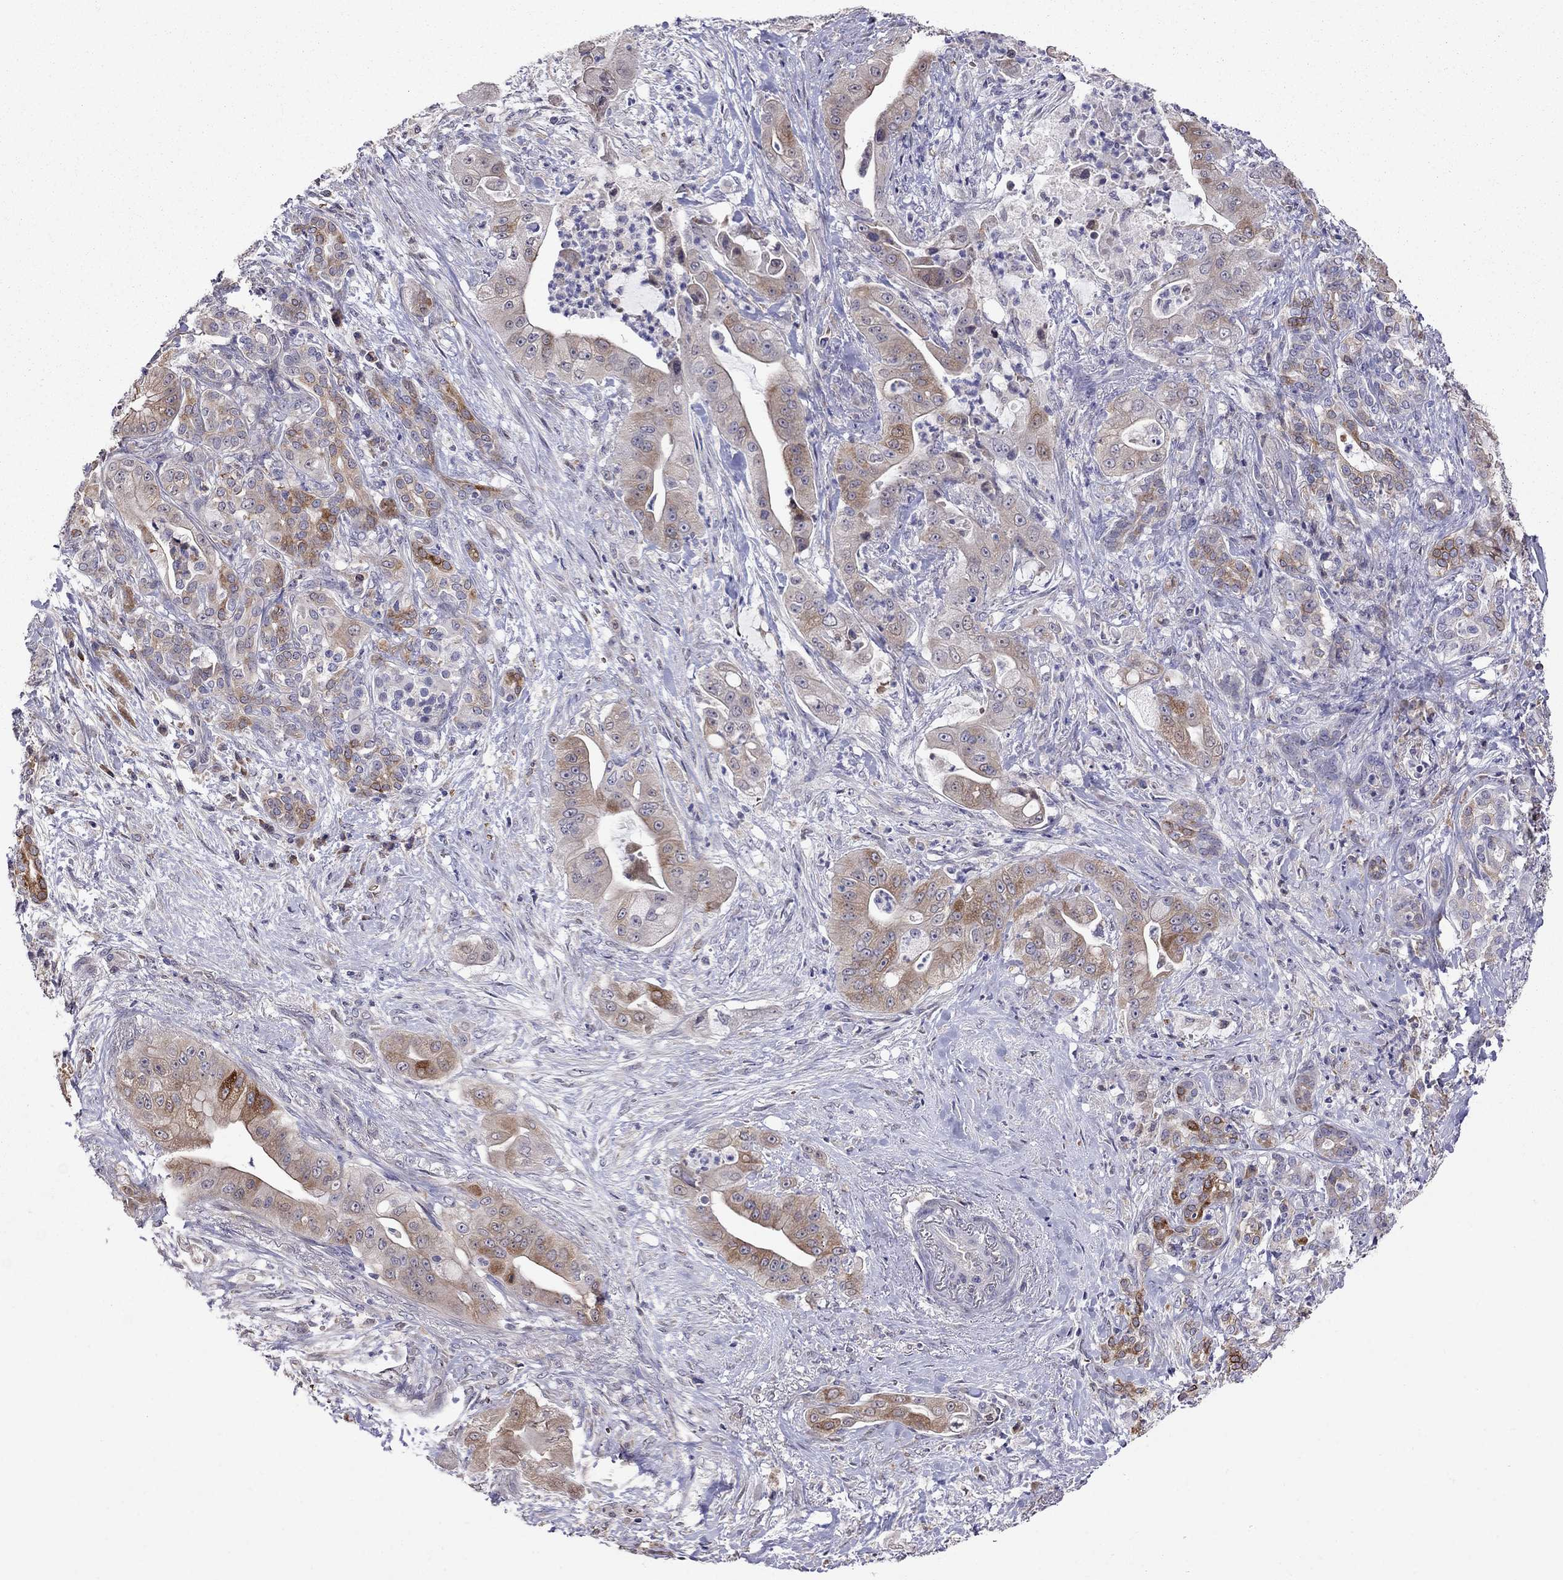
{"staining": {"intensity": "moderate", "quantity": "25%-75%", "location": "cytoplasmic/membranous"}, "tissue": "pancreatic cancer", "cell_type": "Tumor cells", "image_type": "cancer", "snomed": [{"axis": "morphology", "description": "Normal tissue, NOS"}, {"axis": "morphology", "description": "Inflammation, NOS"}, {"axis": "morphology", "description": "Adenocarcinoma, NOS"}, {"axis": "topography", "description": "Pancreas"}], "caption": "A micrograph of pancreatic adenocarcinoma stained for a protein exhibits moderate cytoplasmic/membranous brown staining in tumor cells. (DAB = brown stain, brightfield microscopy at high magnification).", "gene": "ADAM28", "patient": {"sex": "male", "age": 57}}